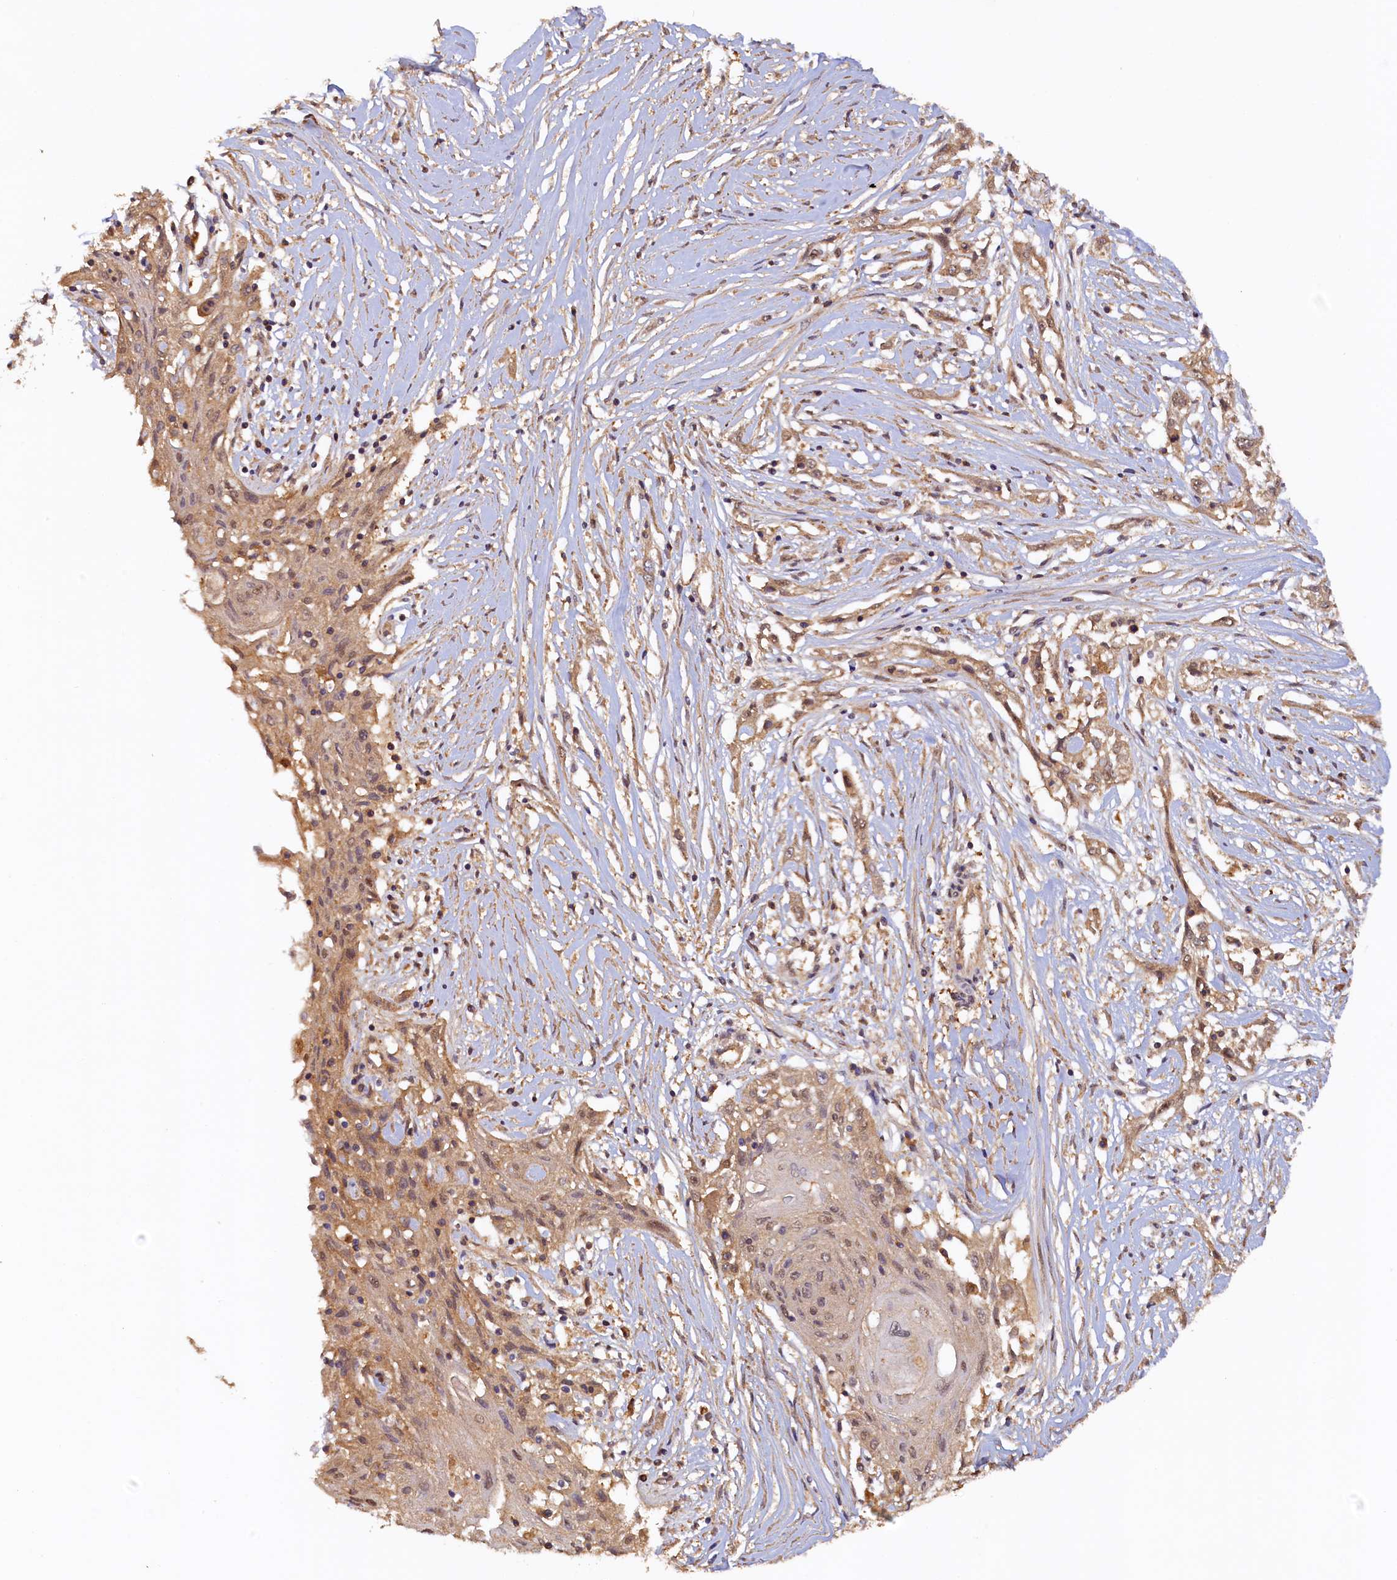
{"staining": {"intensity": "moderate", "quantity": ">75%", "location": "cytoplasmic/membranous,nuclear"}, "tissue": "skin cancer", "cell_type": "Tumor cells", "image_type": "cancer", "snomed": [{"axis": "morphology", "description": "Squamous cell carcinoma, NOS"}, {"axis": "morphology", "description": "Squamous cell carcinoma, metastatic, NOS"}, {"axis": "topography", "description": "Skin"}, {"axis": "topography", "description": "Lymph node"}], "caption": "Brown immunohistochemical staining in human skin cancer displays moderate cytoplasmic/membranous and nuclear positivity in approximately >75% of tumor cells.", "gene": "UBL7", "patient": {"sex": "male", "age": 75}}